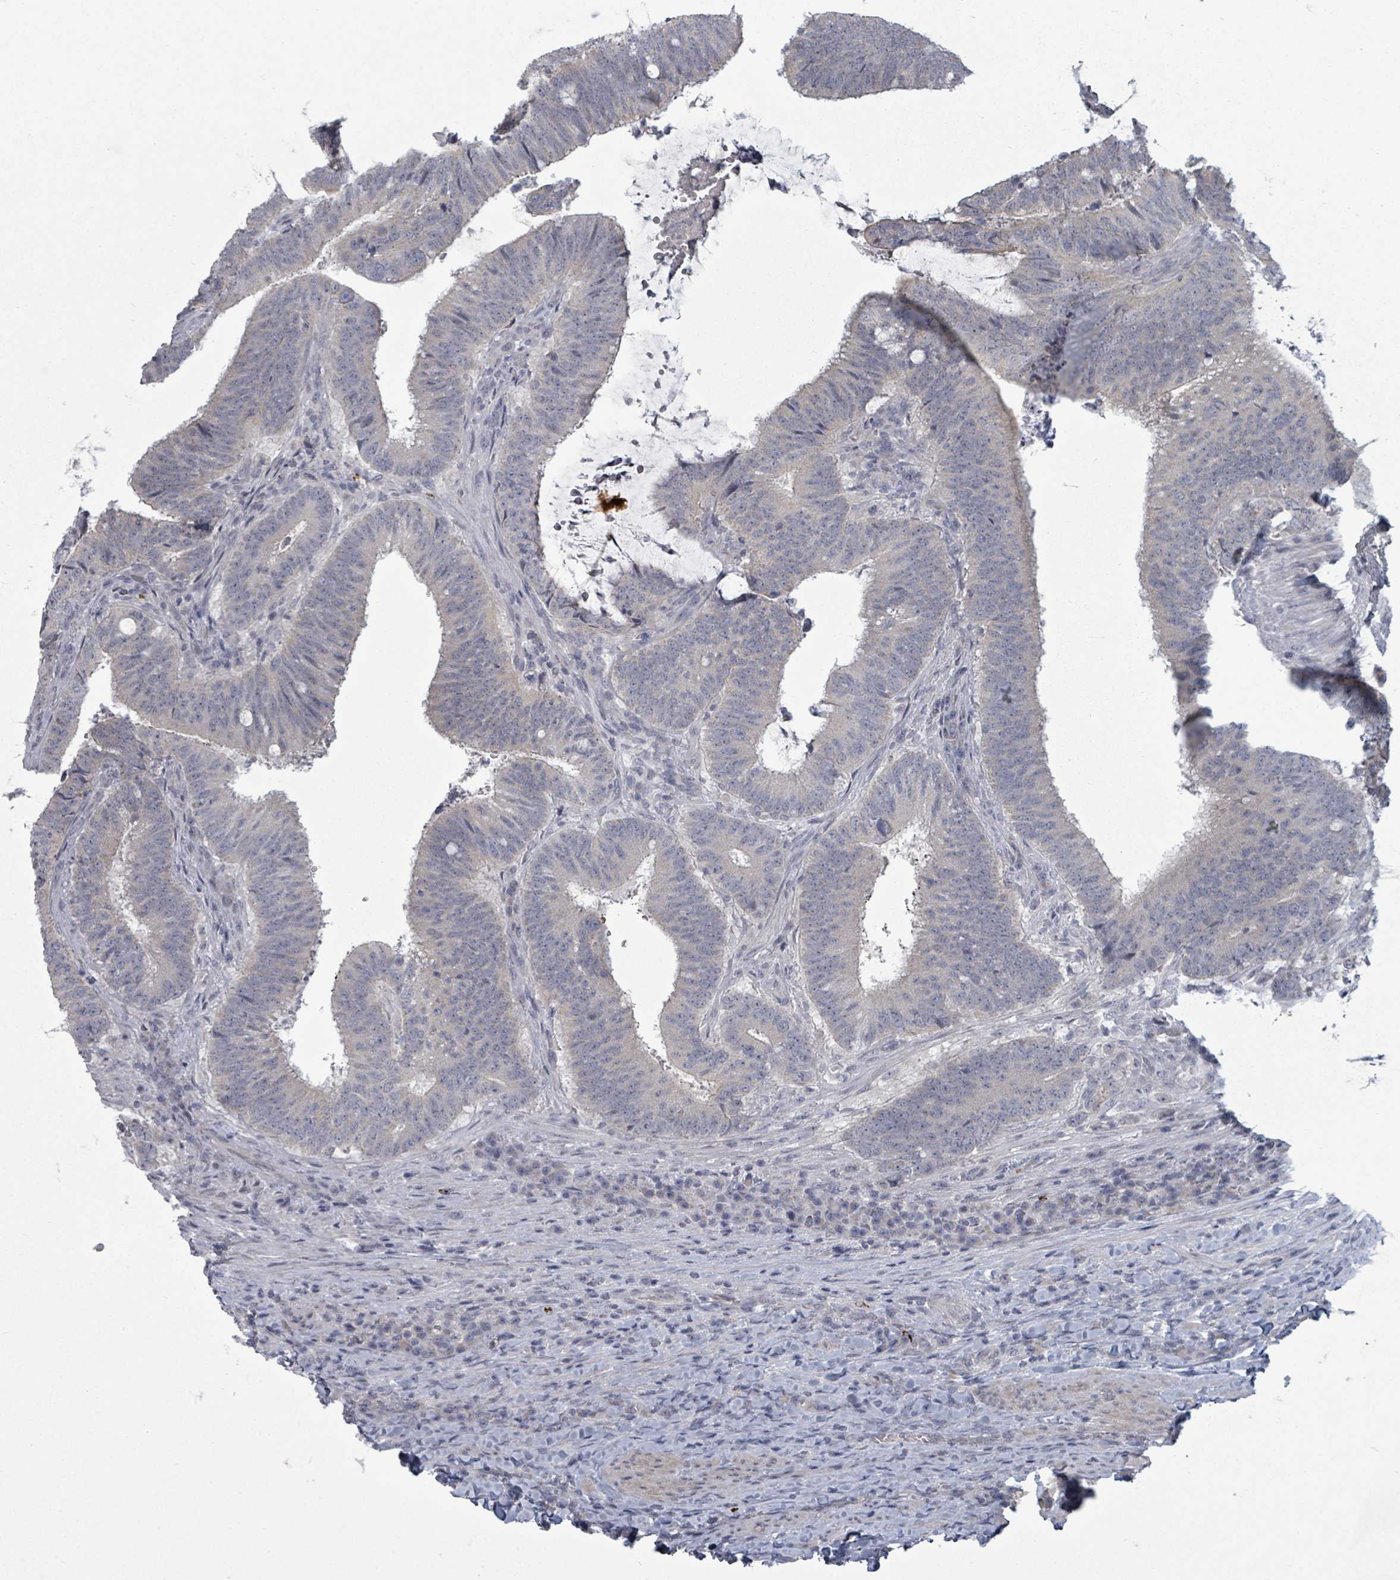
{"staining": {"intensity": "negative", "quantity": "none", "location": "none"}, "tissue": "colorectal cancer", "cell_type": "Tumor cells", "image_type": "cancer", "snomed": [{"axis": "morphology", "description": "Adenocarcinoma, NOS"}, {"axis": "topography", "description": "Colon"}], "caption": "Histopathology image shows no protein positivity in tumor cells of colorectal cancer tissue.", "gene": "ASB12", "patient": {"sex": "female", "age": 43}}